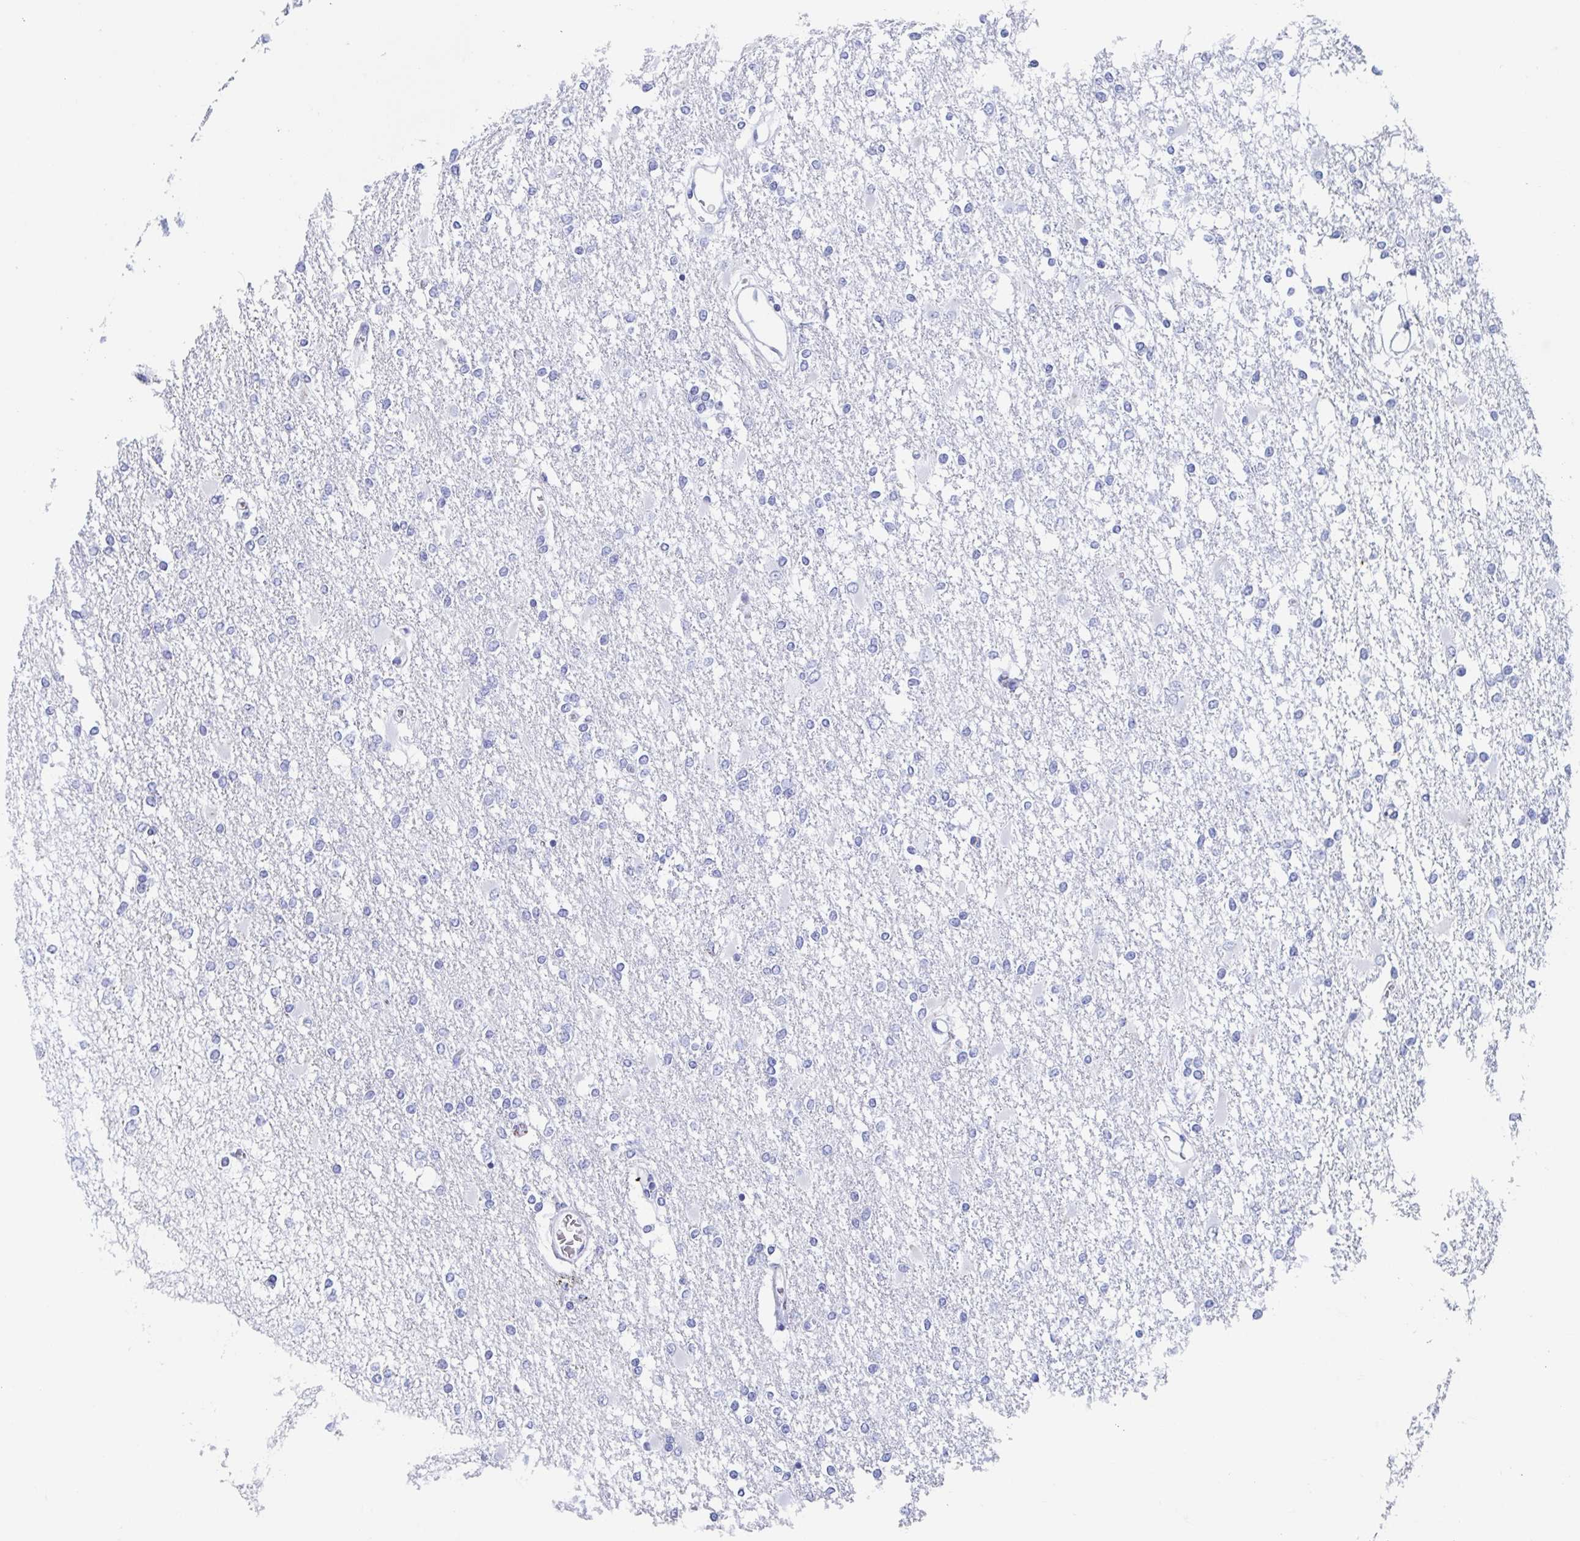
{"staining": {"intensity": "negative", "quantity": "none", "location": "none"}, "tissue": "glioma", "cell_type": "Tumor cells", "image_type": "cancer", "snomed": [{"axis": "morphology", "description": "Glioma, malignant, High grade"}, {"axis": "topography", "description": "Cerebral cortex"}], "caption": "An image of human high-grade glioma (malignant) is negative for staining in tumor cells.", "gene": "HDGFL1", "patient": {"sex": "male", "age": 79}}